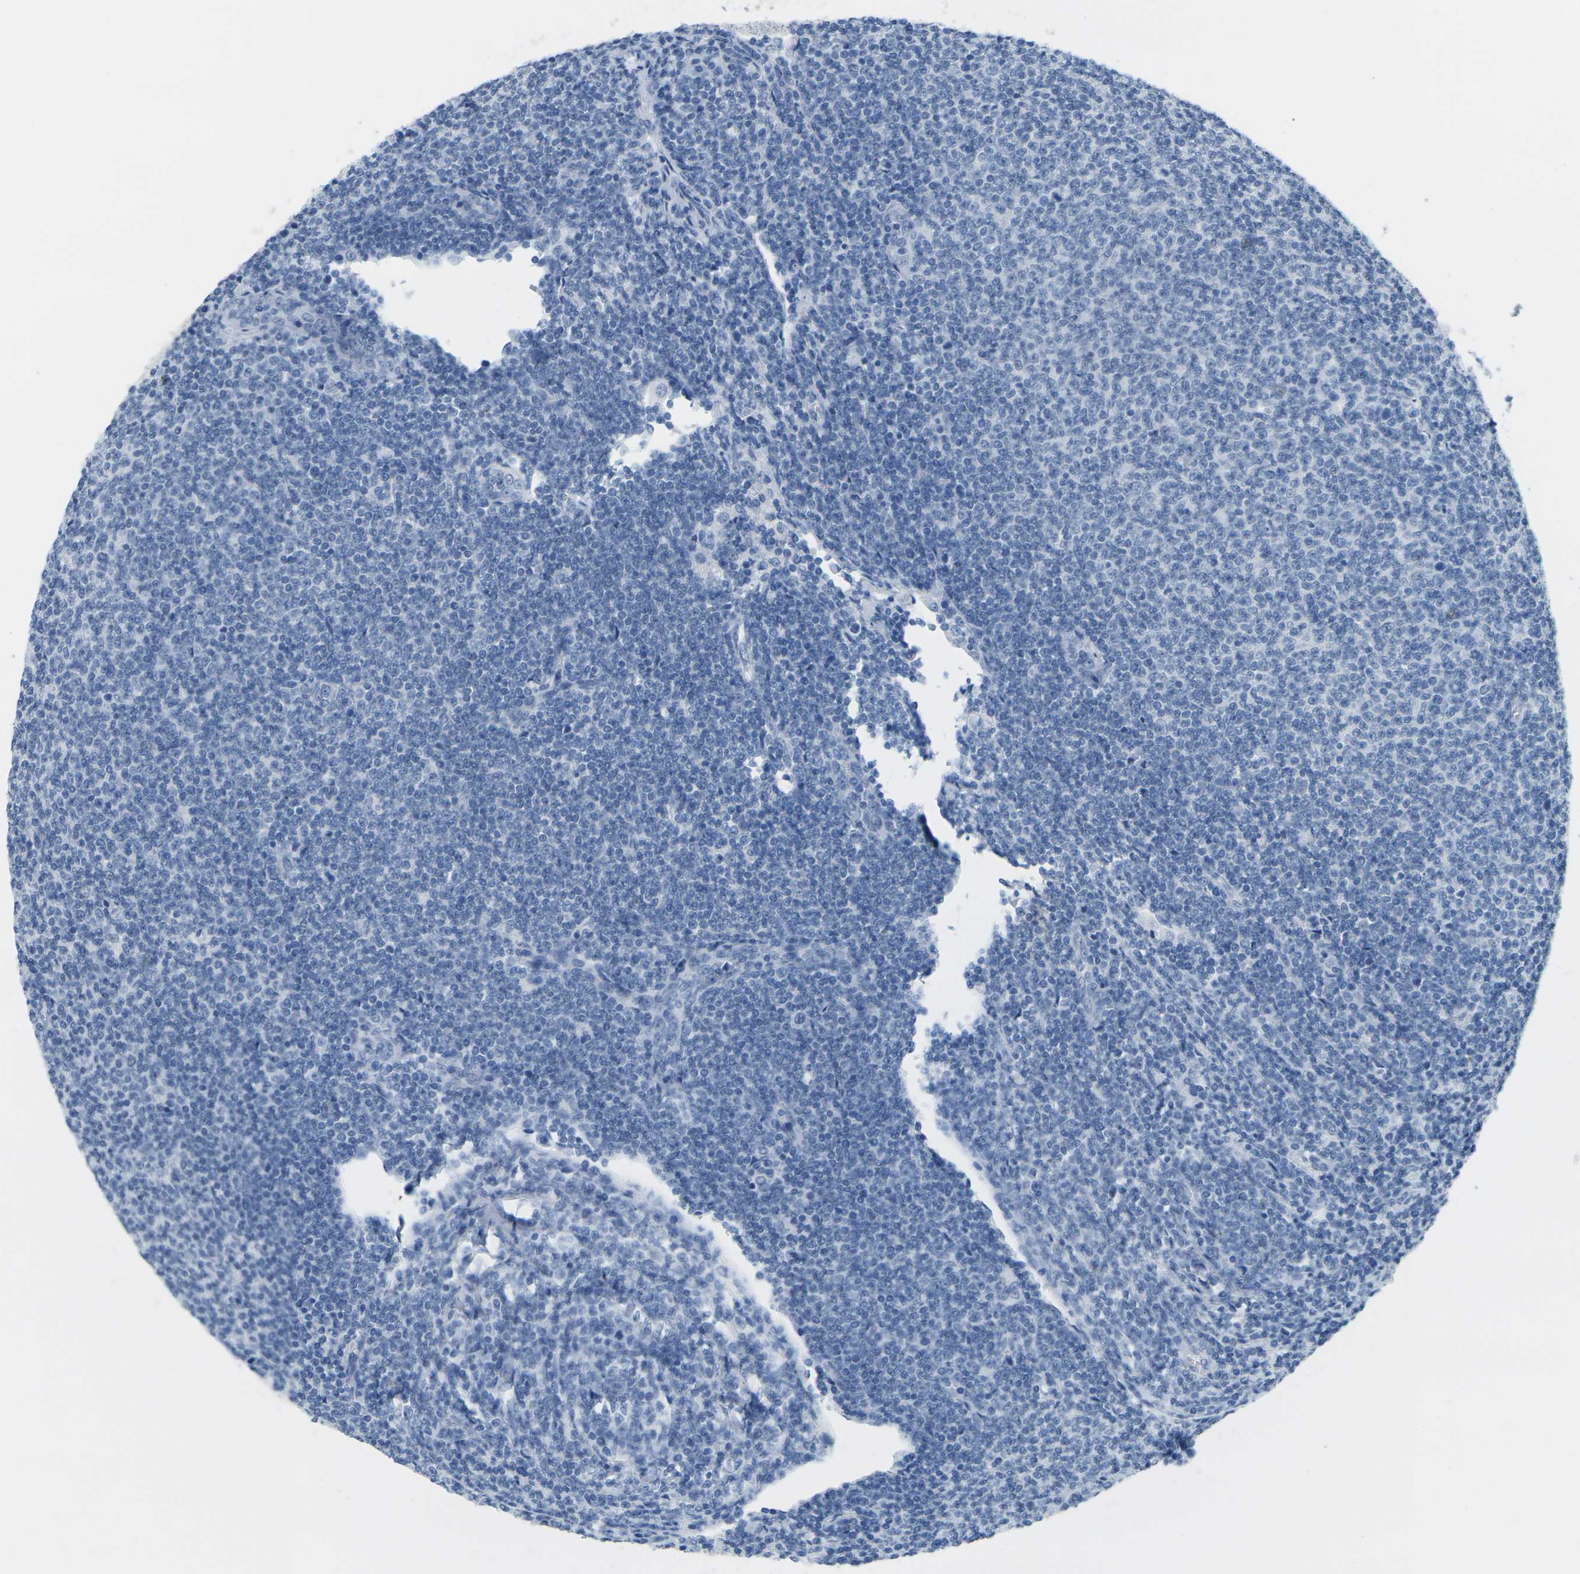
{"staining": {"intensity": "negative", "quantity": "none", "location": "none"}, "tissue": "lymphoma", "cell_type": "Tumor cells", "image_type": "cancer", "snomed": [{"axis": "morphology", "description": "Malignant lymphoma, non-Hodgkin's type, Low grade"}, {"axis": "topography", "description": "Lymph node"}], "caption": "A high-resolution image shows immunohistochemistry staining of malignant lymphoma, non-Hodgkin's type (low-grade), which exhibits no significant expression in tumor cells.", "gene": "CTAG1A", "patient": {"sex": "male", "age": 66}}